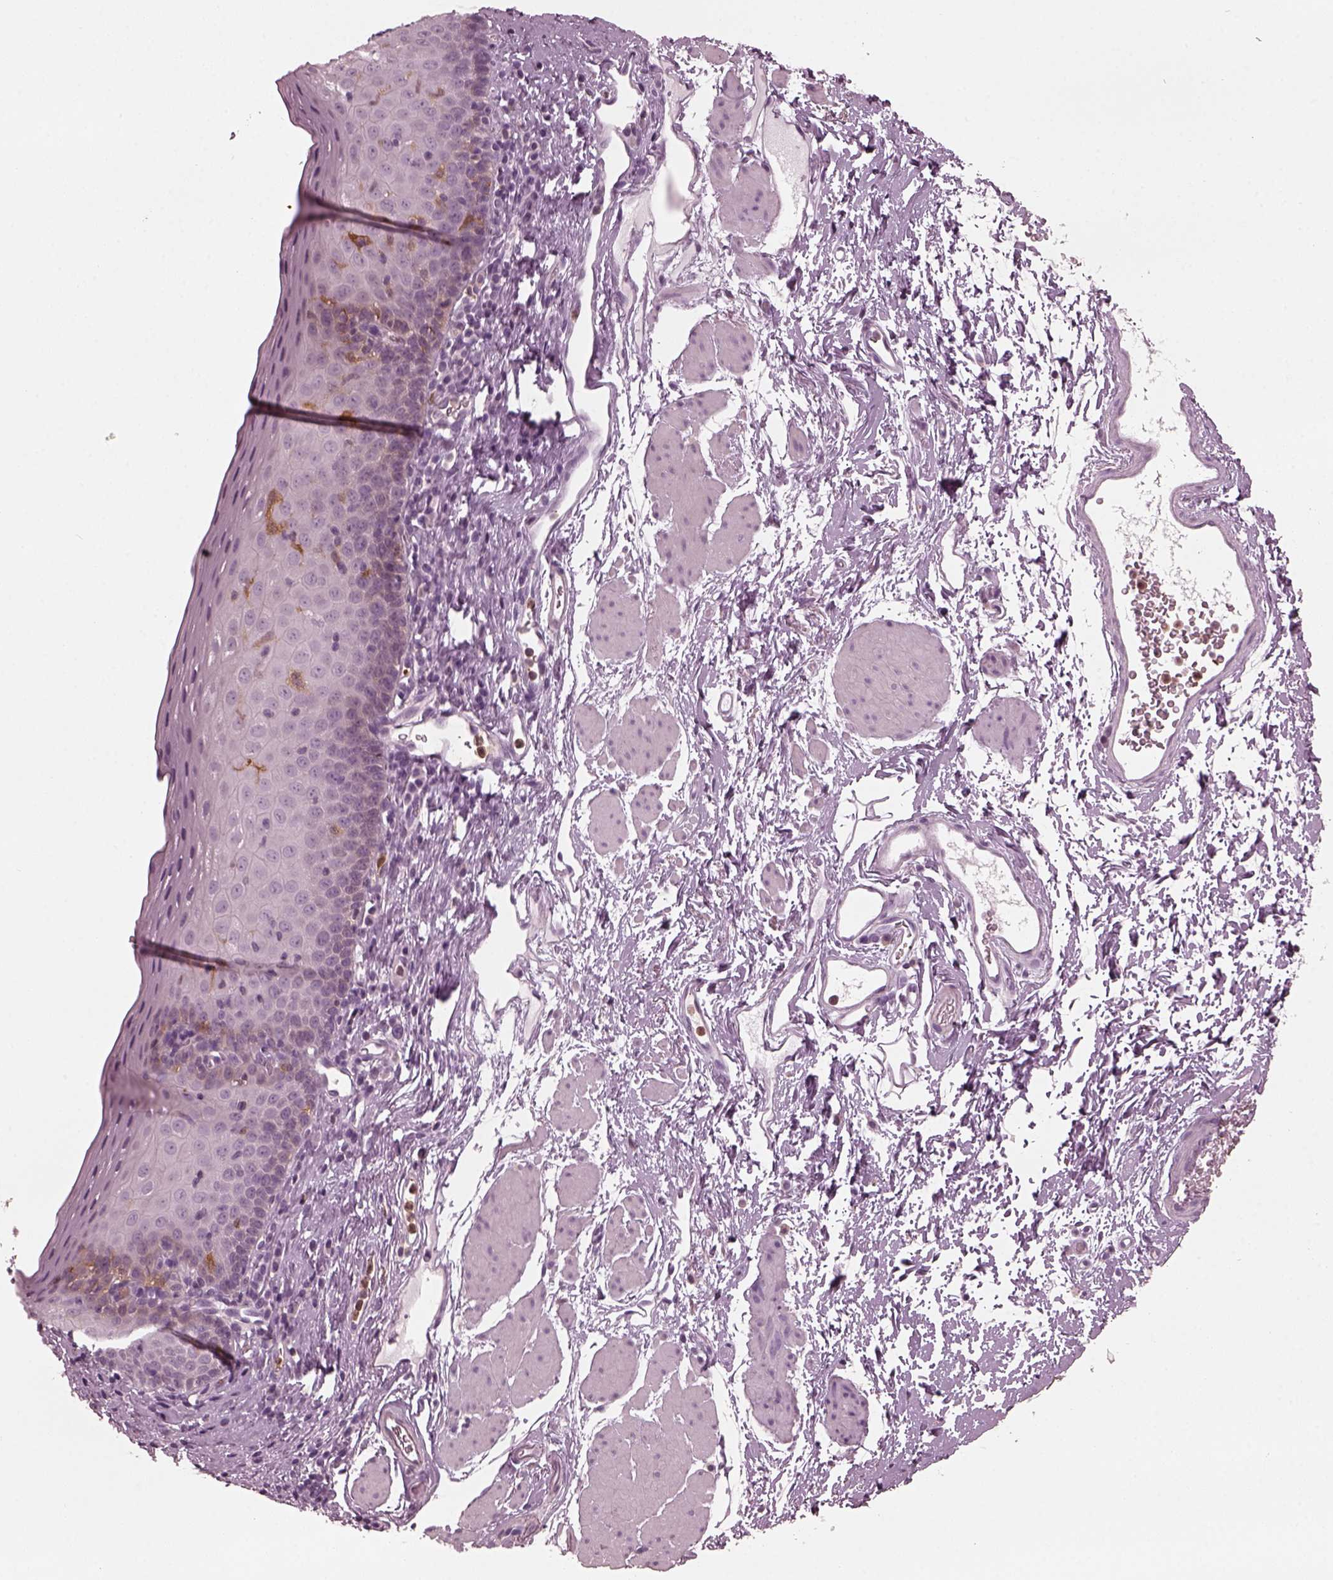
{"staining": {"intensity": "negative", "quantity": "none", "location": "none"}, "tissue": "esophagus", "cell_type": "Squamous epithelial cells", "image_type": "normal", "snomed": [{"axis": "morphology", "description": "Normal tissue, NOS"}, {"axis": "topography", "description": "Esophagus"}], "caption": "Image shows no significant protein positivity in squamous epithelial cells of unremarkable esophagus.", "gene": "PSTPIP2", "patient": {"sex": "female", "age": 64}}